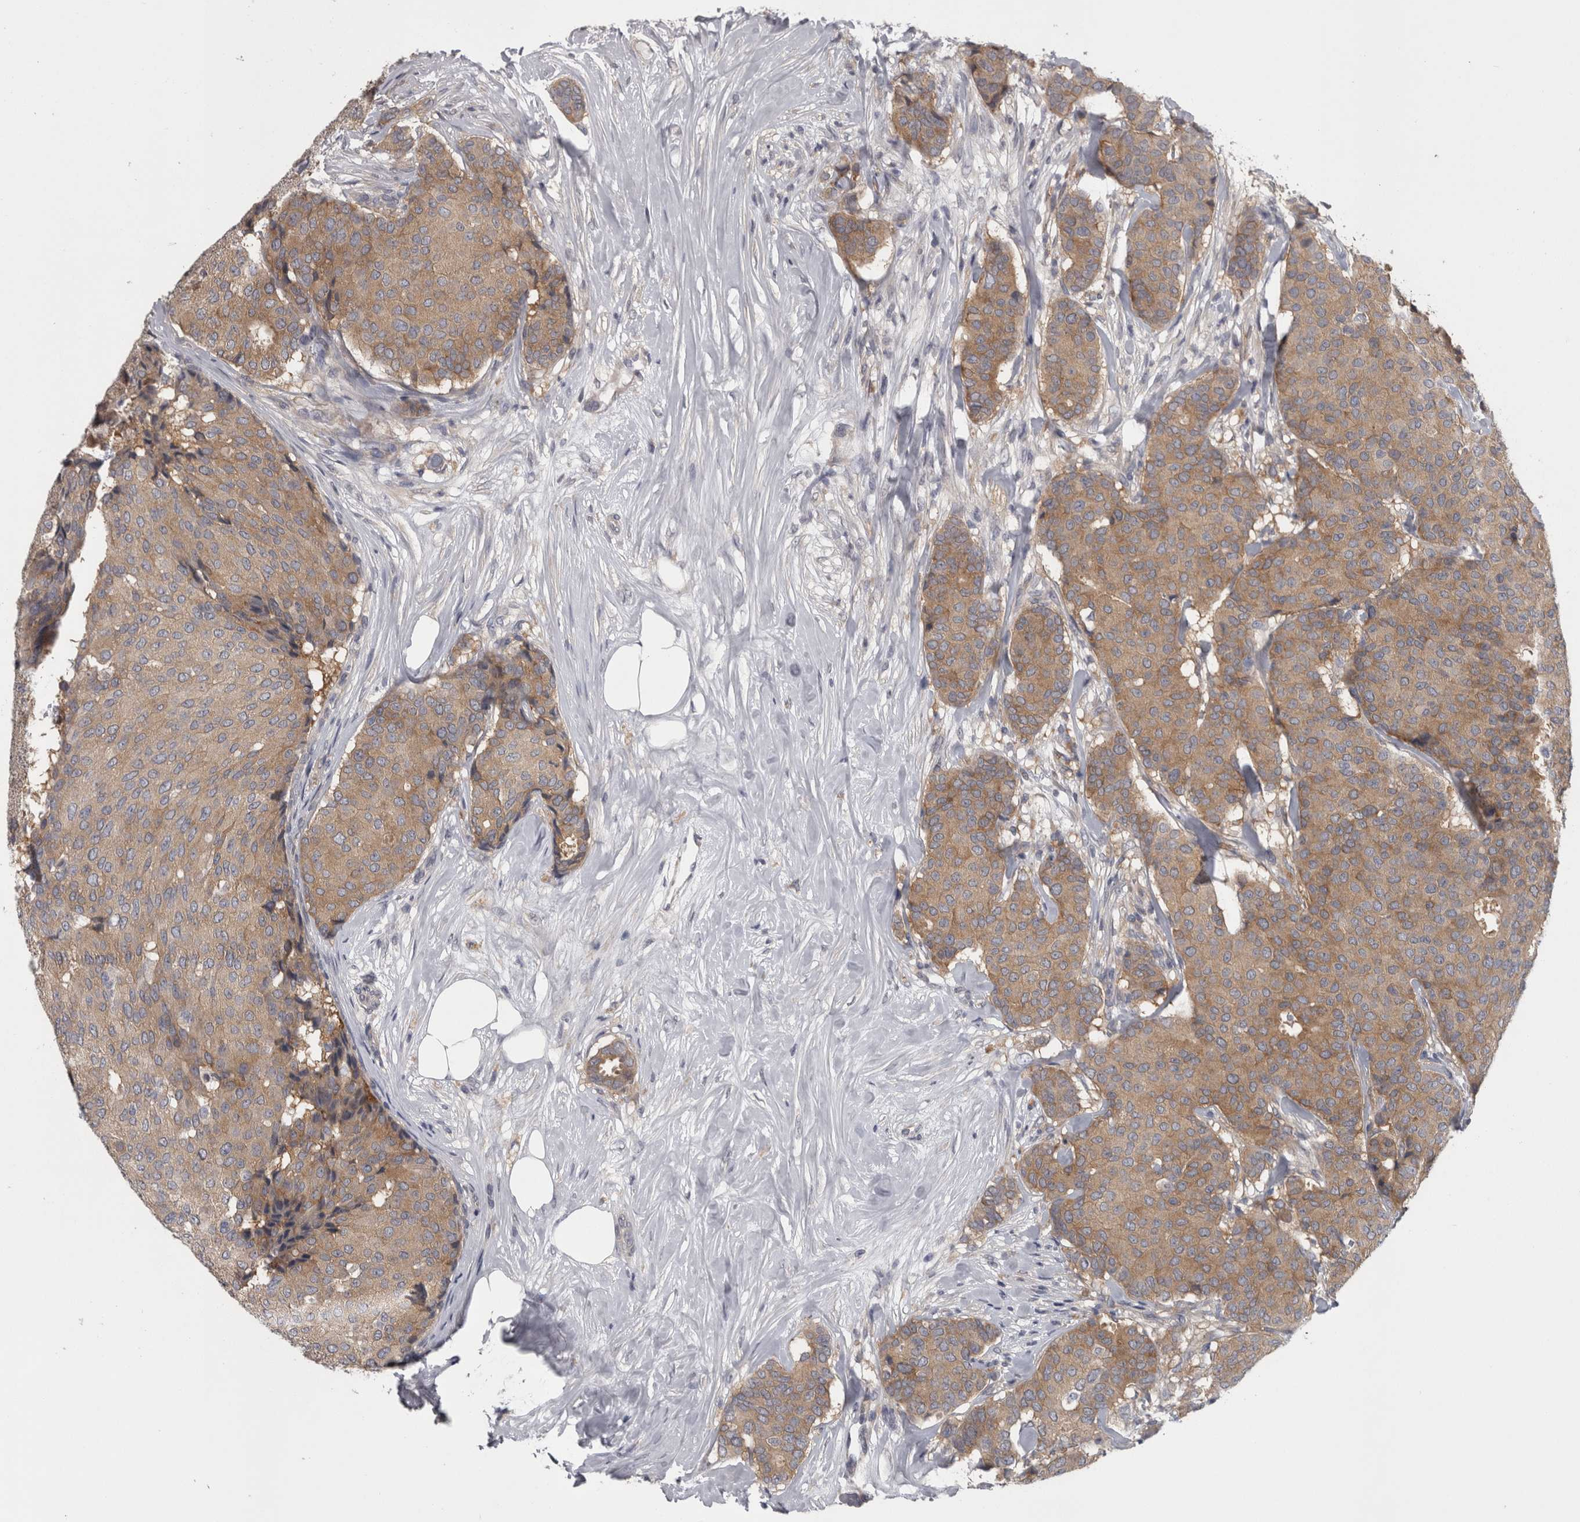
{"staining": {"intensity": "moderate", "quantity": ">75%", "location": "cytoplasmic/membranous"}, "tissue": "breast cancer", "cell_type": "Tumor cells", "image_type": "cancer", "snomed": [{"axis": "morphology", "description": "Duct carcinoma"}, {"axis": "topography", "description": "Breast"}], "caption": "Immunohistochemical staining of human breast cancer exhibits medium levels of moderate cytoplasmic/membranous protein expression in about >75% of tumor cells. Using DAB (3,3'-diaminobenzidine) (brown) and hematoxylin (blue) stains, captured at high magnification using brightfield microscopy.", "gene": "PRKCI", "patient": {"sex": "female", "age": 75}}